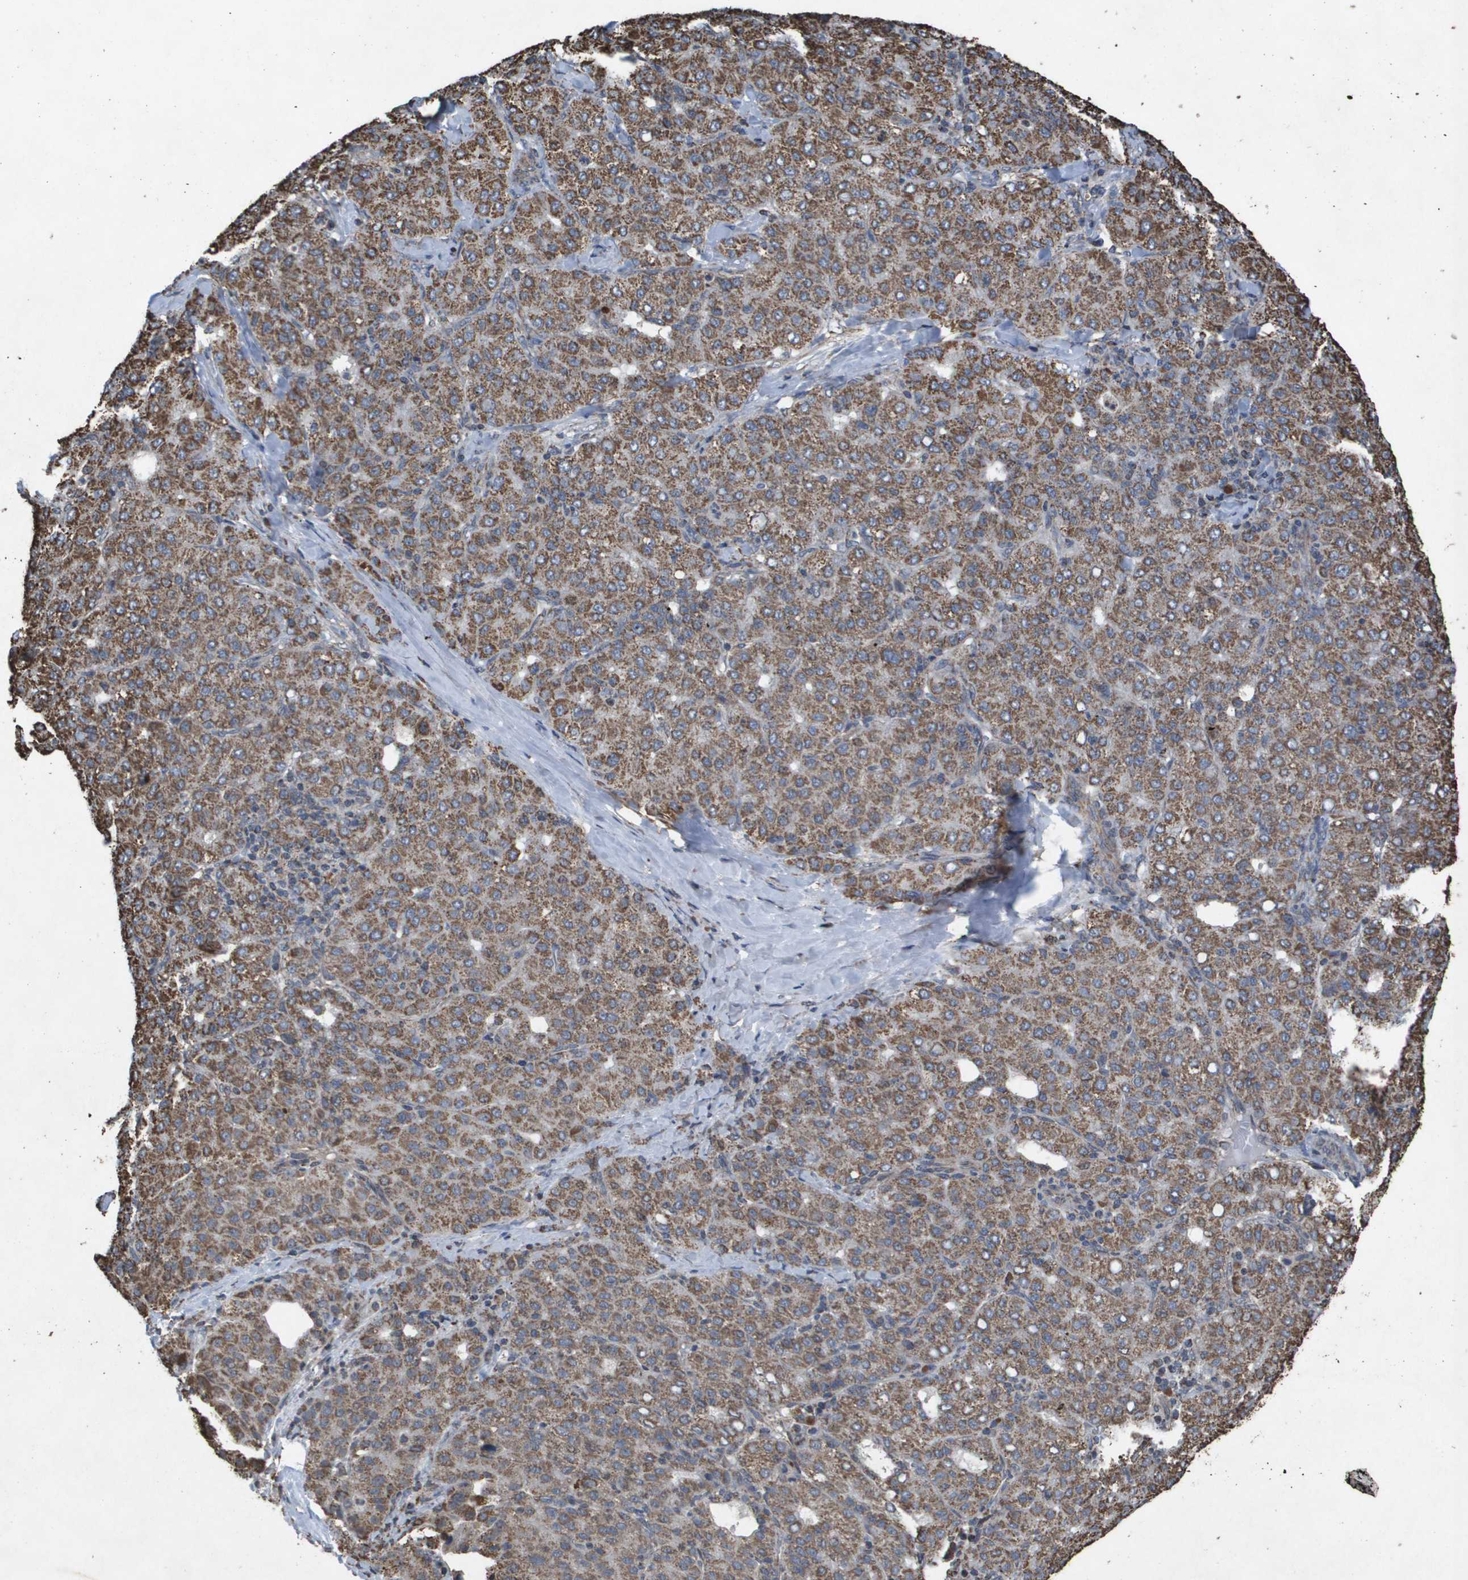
{"staining": {"intensity": "moderate", "quantity": ">75%", "location": "cytoplasmic/membranous"}, "tissue": "liver cancer", "cell_type": "Tumor cells", "image_type": "cancer", "snomed": [{"axis": "morphology", "description": "Carcinoma, Hepatocellular, NOS"}, {"axis": "topography", "description": "Liver"}], "caption": "Protein staining of hepatocellular carcinoma (liver) tissue displays moderate cytoplasmic/membranous positivity in approximately >75% of tumor cells.", "gene": "HSPE1", "patient": {"sex": "male", "age": 65}}